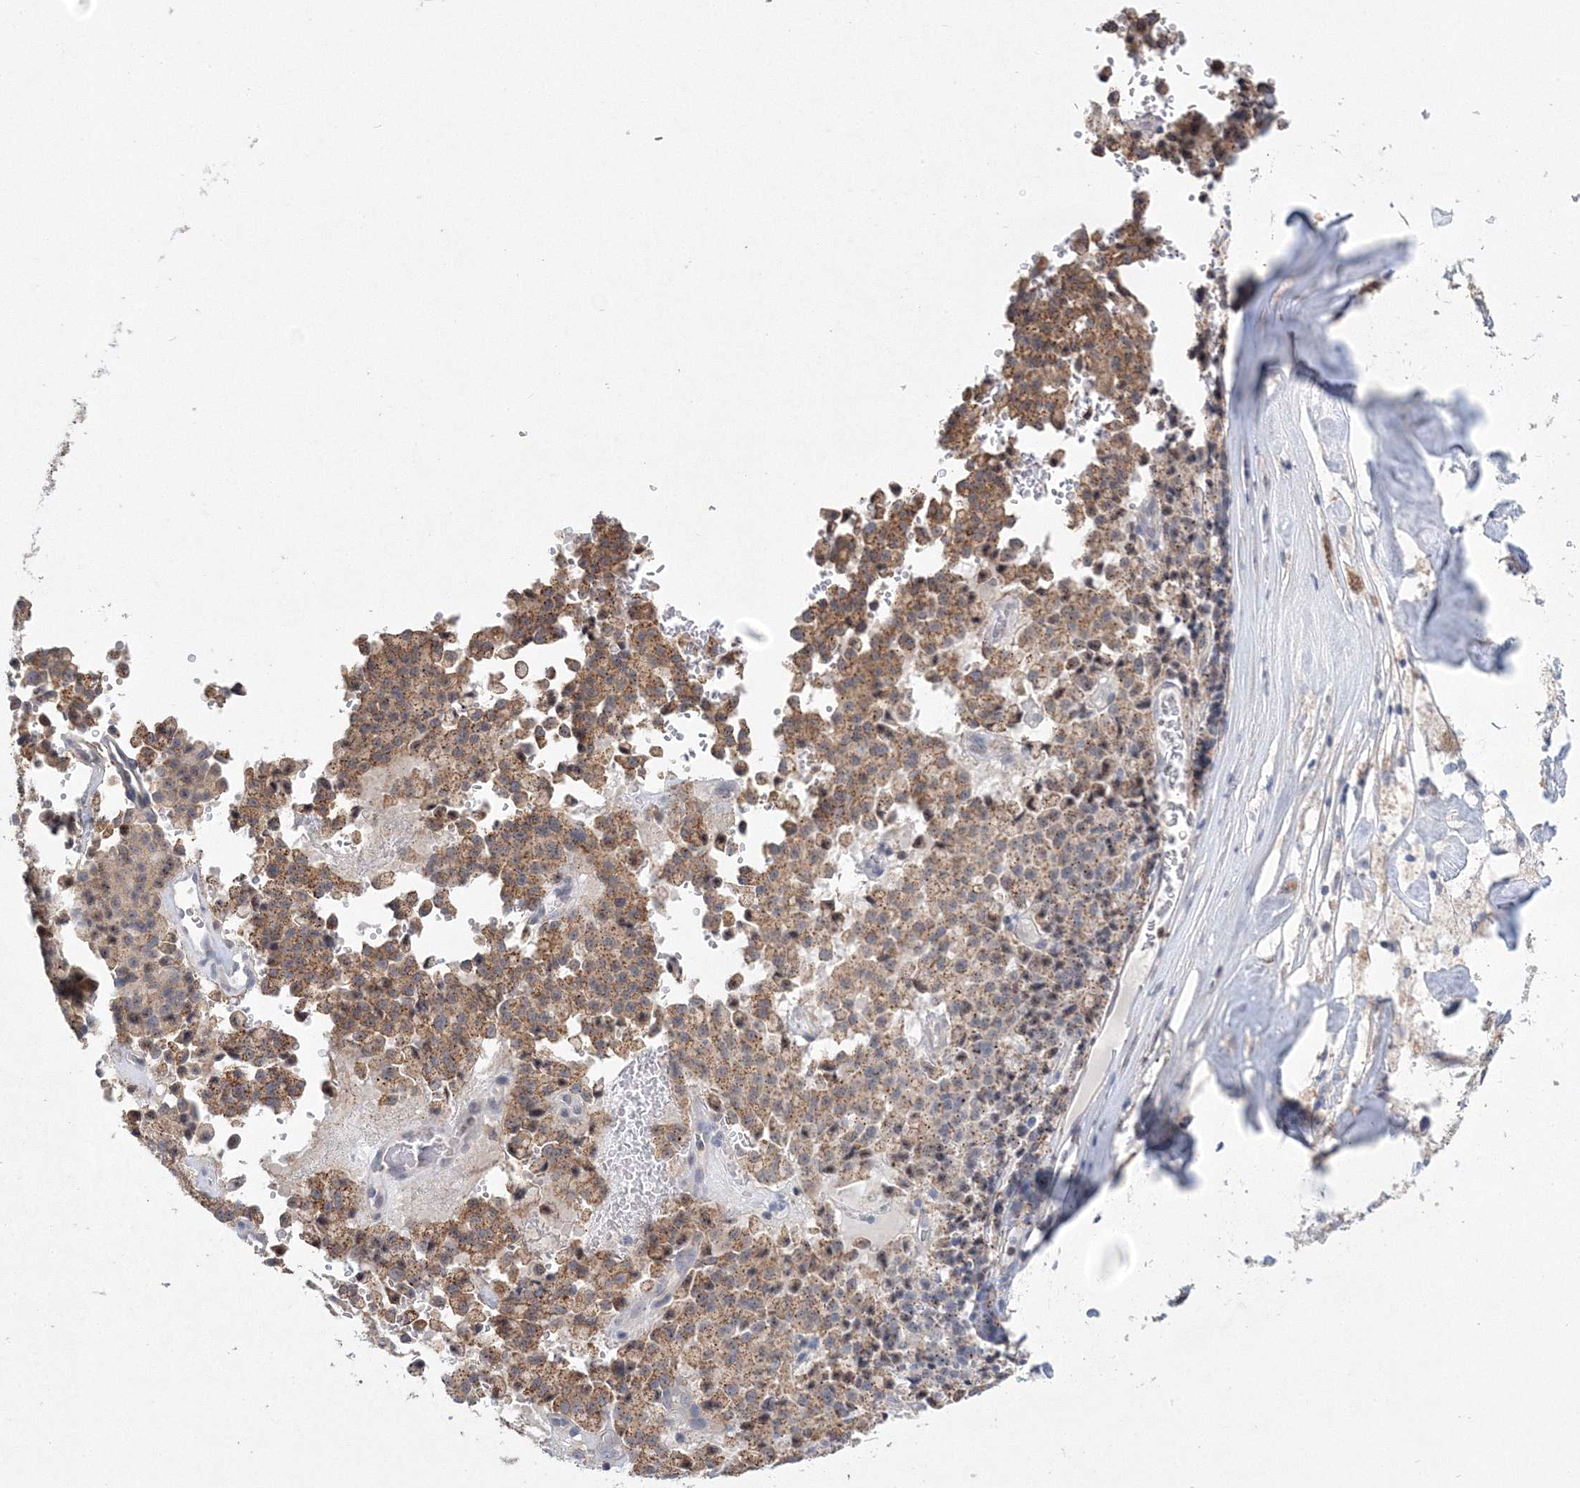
{"staining": {"intensity": "moderate", "quantity": ">75%", "location": "cytoplasmic/membranous"}, "tissue": "pancreatic cancer", "cell_type": "Tumor cells", "image_type": "cancer", "snomed": [{"axis": "morphology", "description": "Adenocarcinoma, NOS"}, {"axis": "topography", "description": "Pancreas"}], "caption": "A medium amount of moderate cytoplasmic/membranous positivity is present in approximately >75% of tumor cells in pancreatic cancer (adenocarcinoma) tissue.", "gene": "AASDH", "patient": {"sex": "male", "age": 65}}